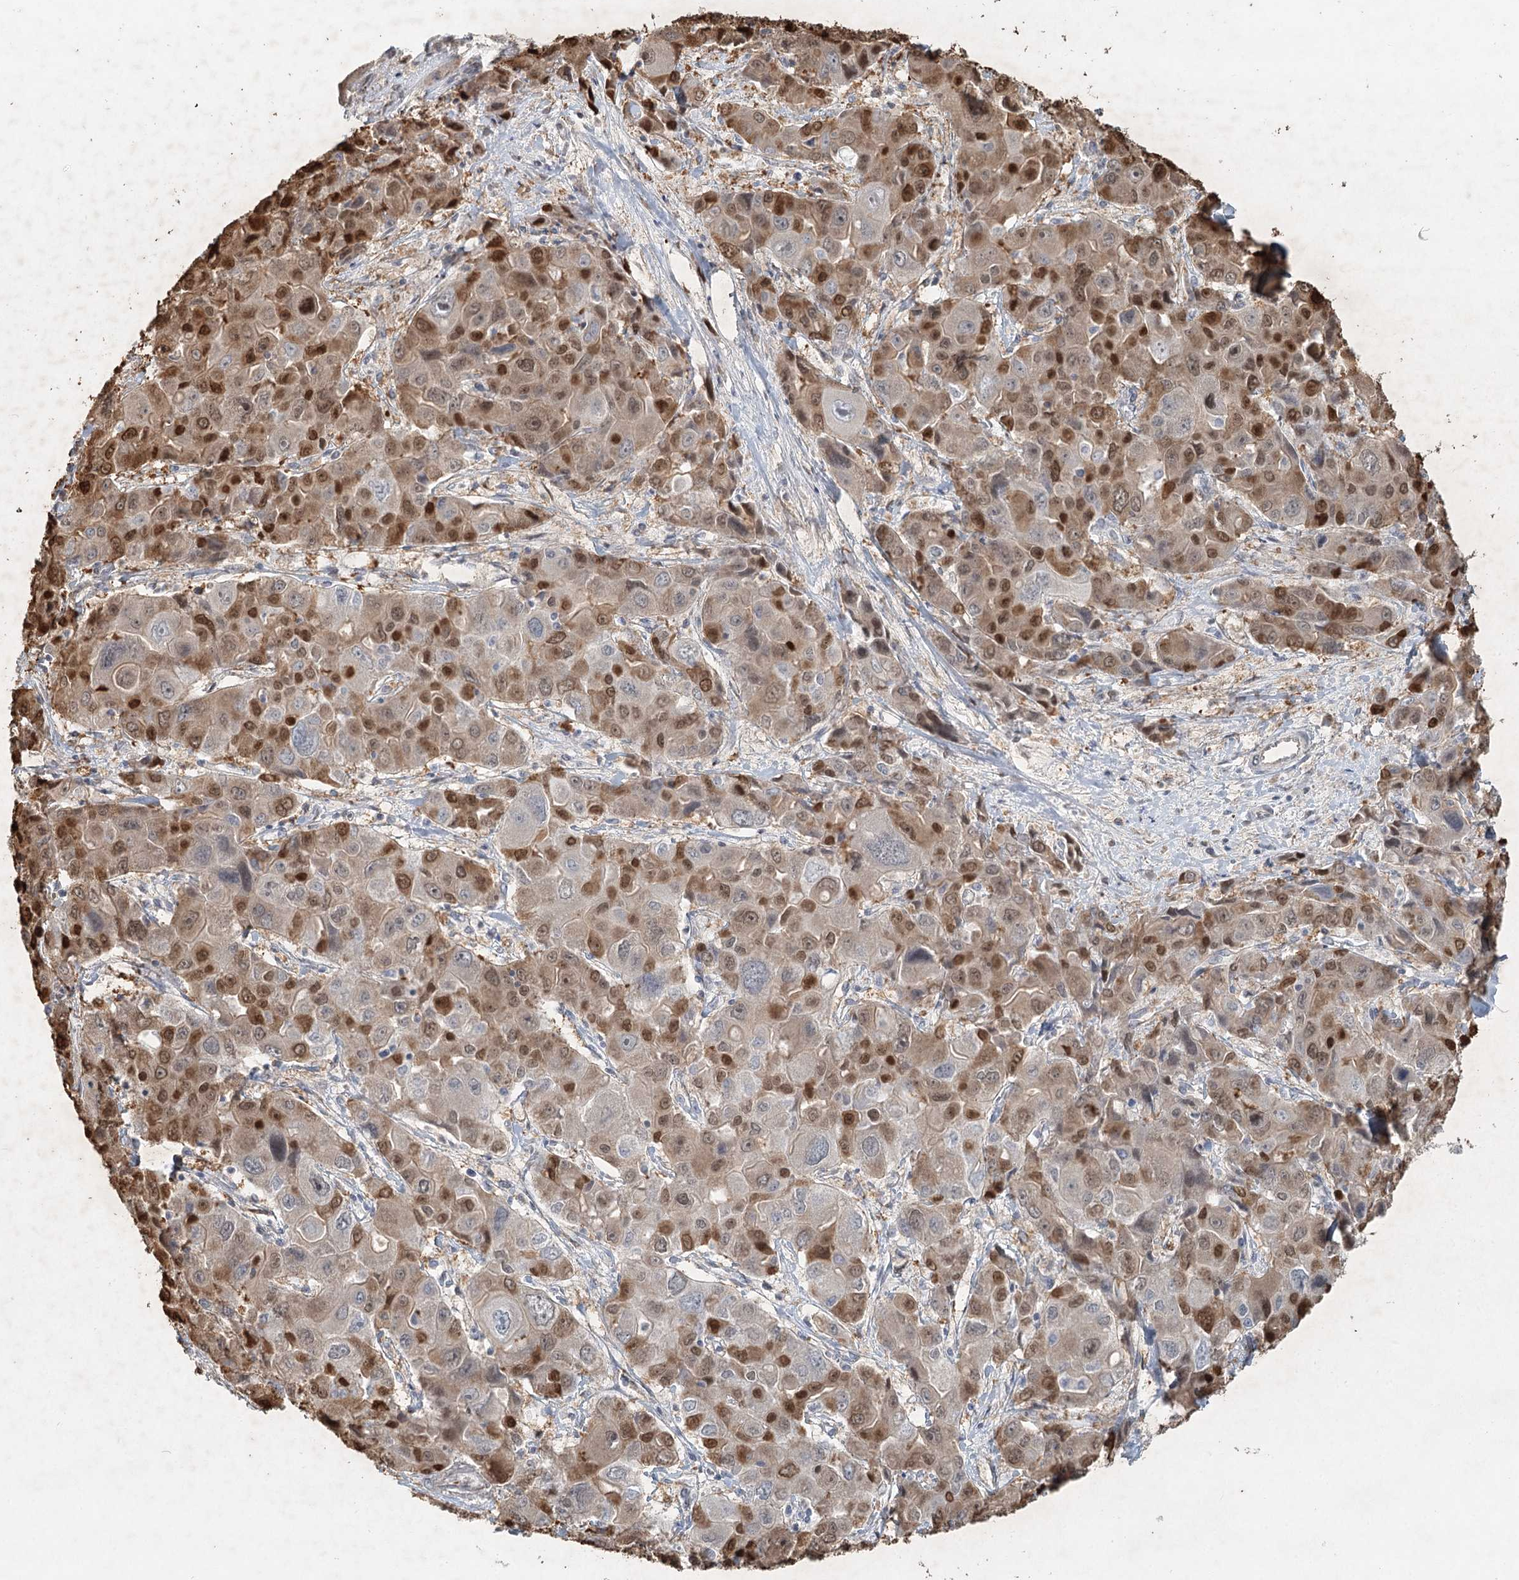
{"staining": {"intensity": "strong", "quantity": "25%-75%", "location": "nuclear"}, "tissue": "liver cancer", "cell_type": "Tumor cells", "image_type": "cancer", "snomed": [{"axis": "morphology", "description": "Cholangiocarcinoma"}, {"axis": "topography", "description": "Liver"}], "caption": "Strong nuclear staining for a protein is seen in about 25%-75% of tumor cells of cholangiocarcinoma (liver) using immunohistochemistry.", "gene": "GPALPP1", "patient": {"sex": "male", "age": 67}}